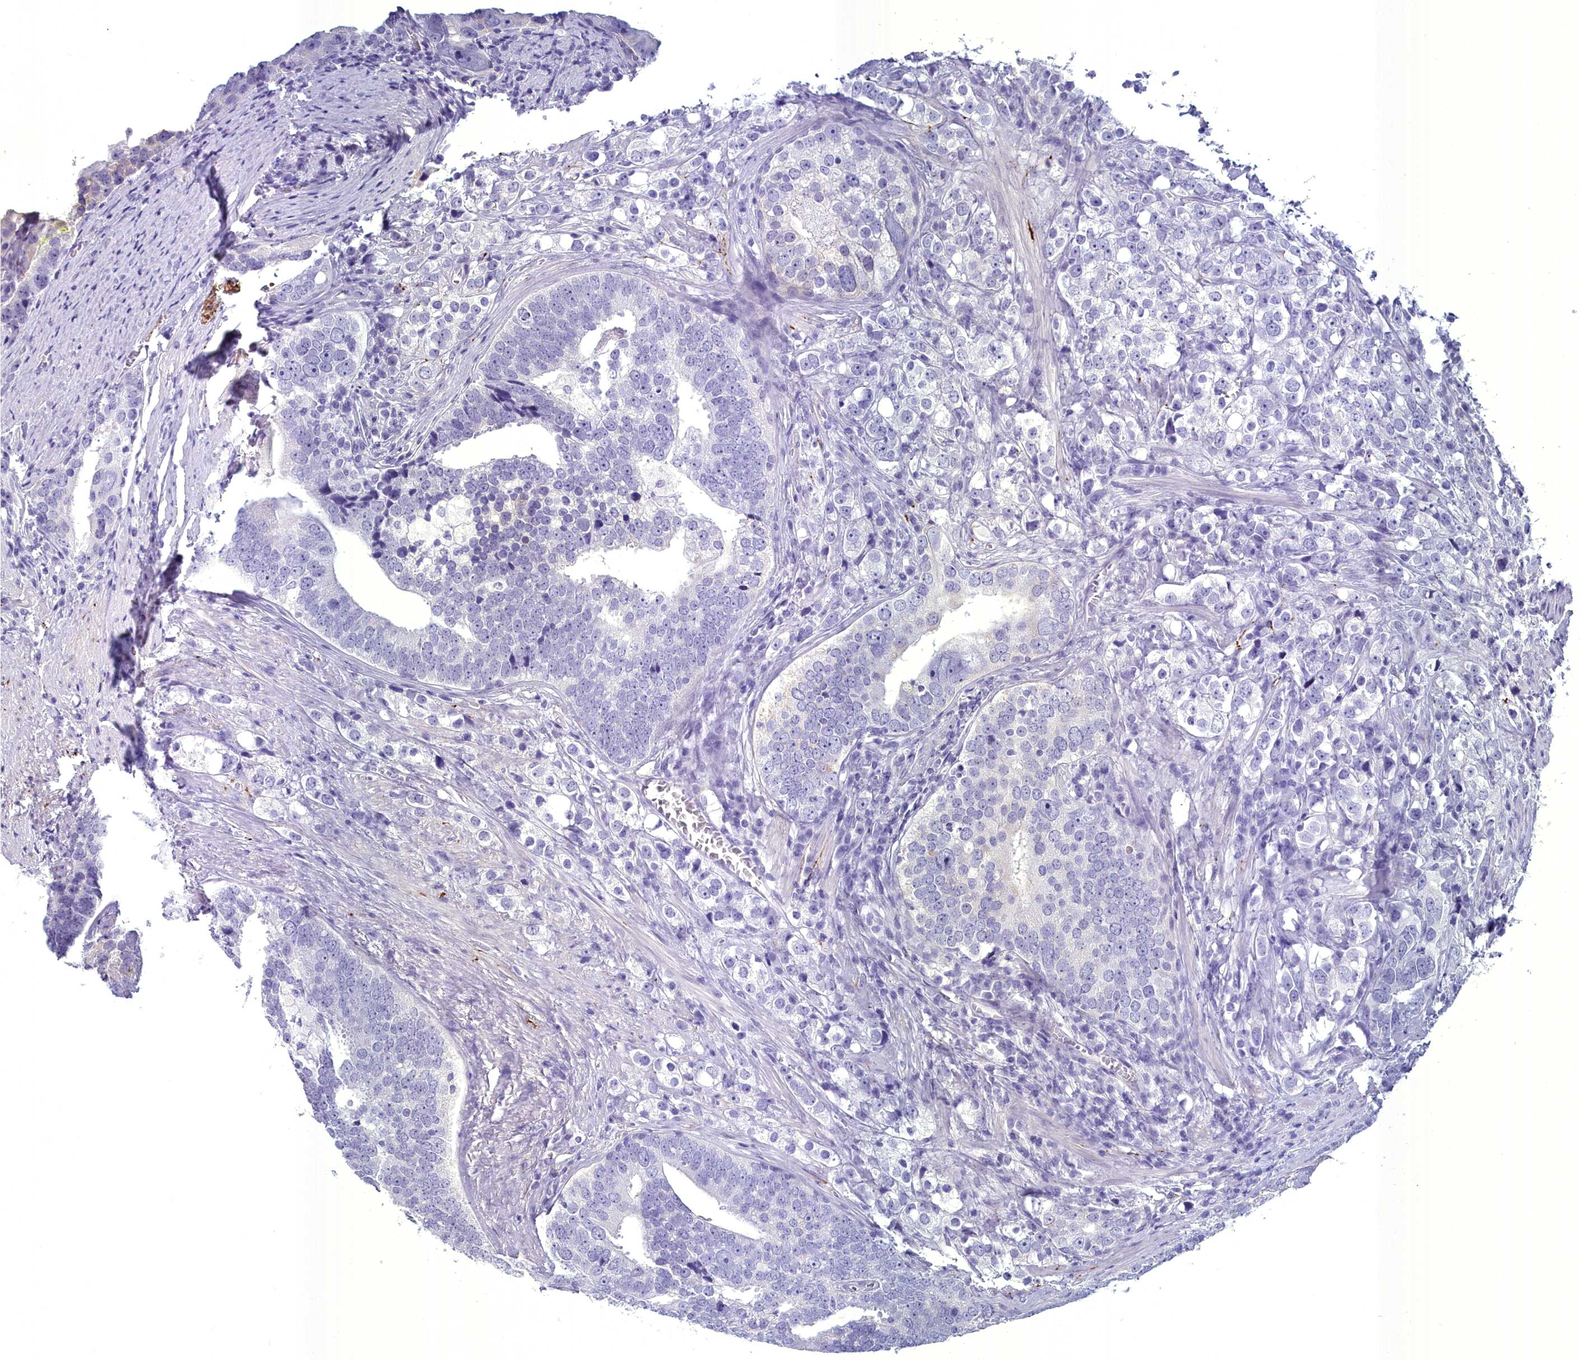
{"staining": {"intensity": "negative", "quantity": "none", "location": "none"}, "tissue": "prostate cancer", "cell_type": "Tumor cells", "image_type": "cancer", "snomed": [{"axis": "morphology", "description": "Adenocarcinoma, High grade"}, {"axis": "topography", "description": "Prostate"}], "caption": "Immunohistochemistry of human prostate cancer displays no expression in tumor cells.", "gene": "MAP6", "patient": {"sex": "male", "age": 71}}